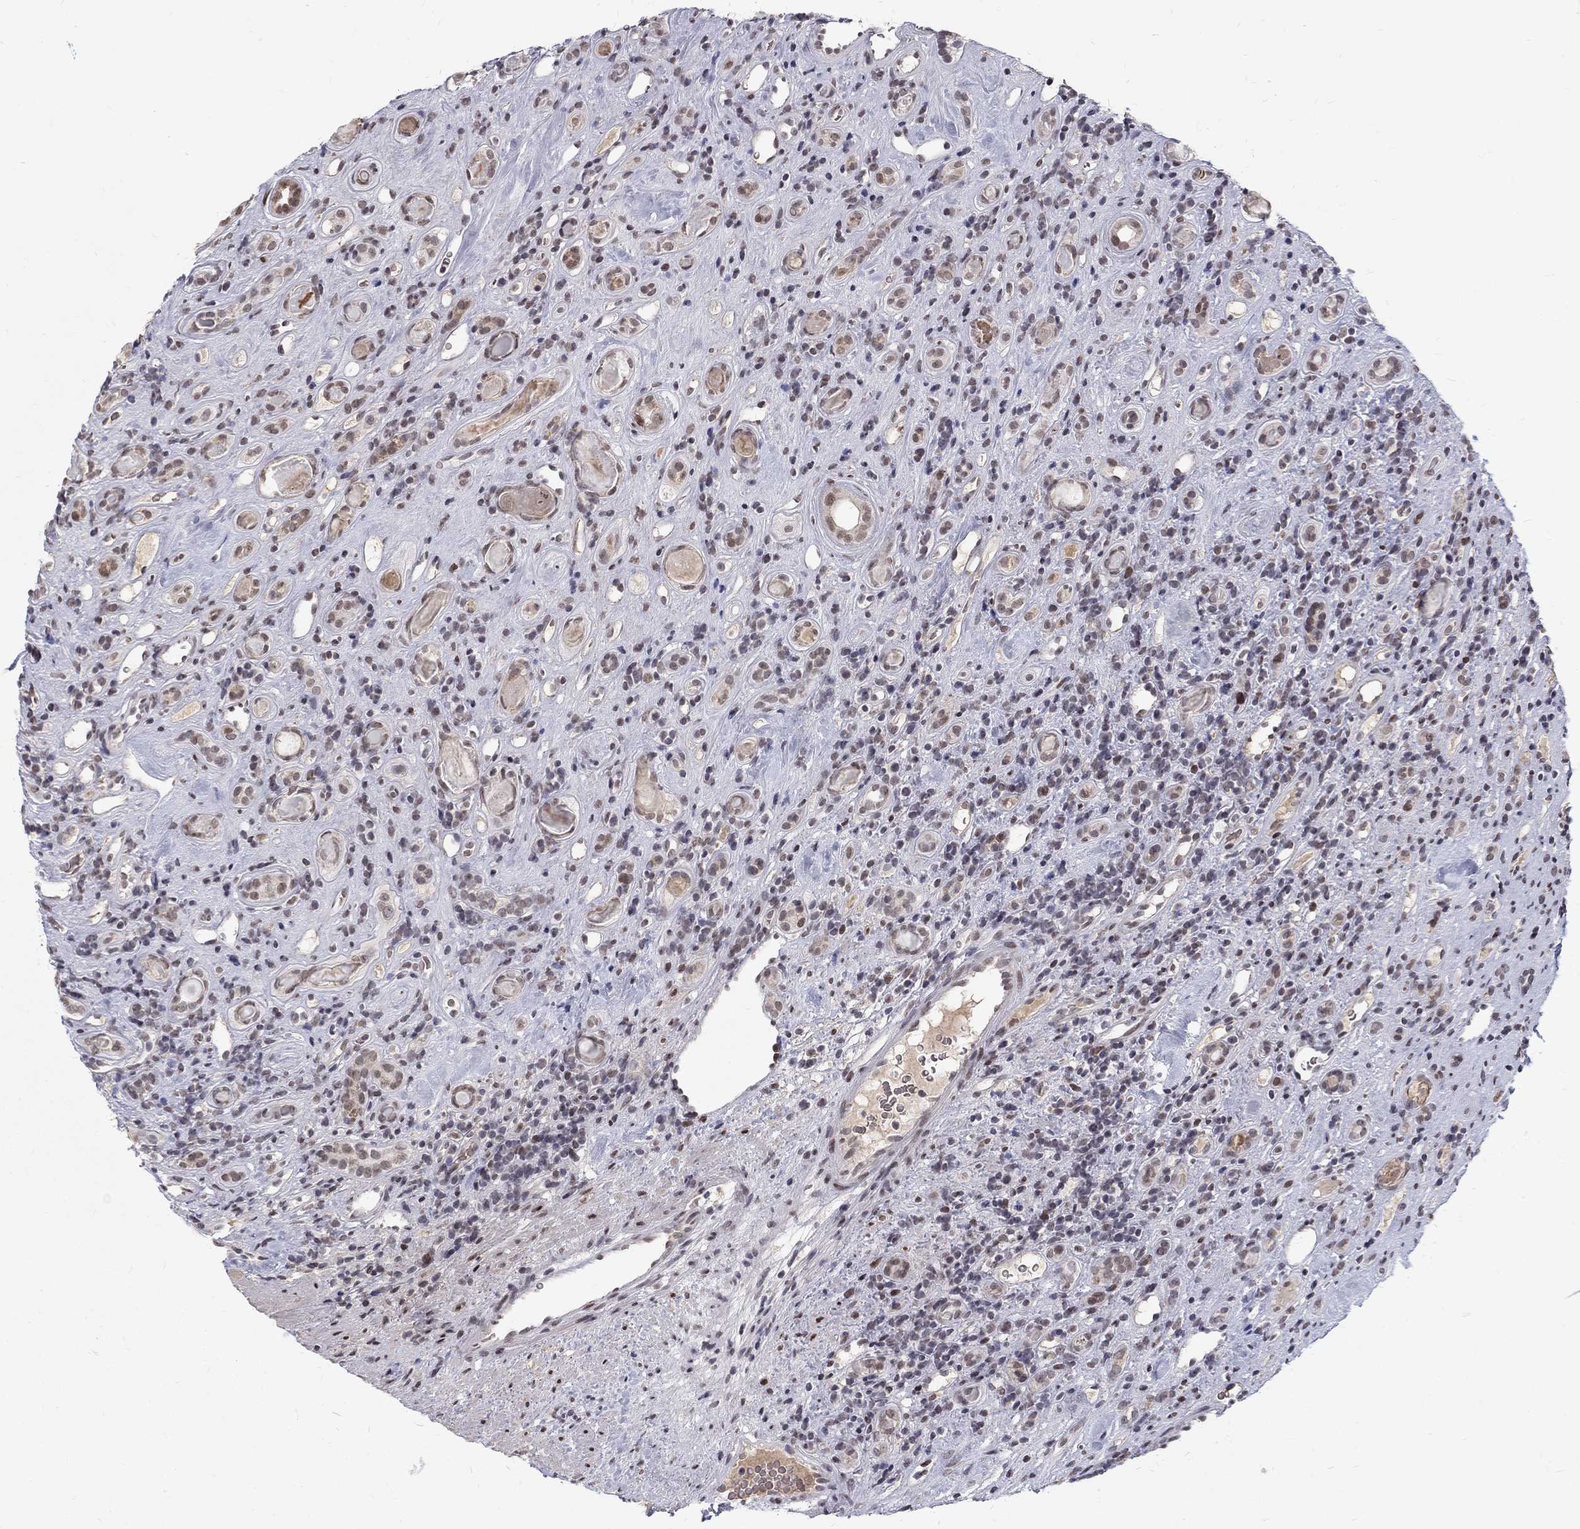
{"staining": {"intensity": "negative", "quantity": "none", "location": "none"}, "tissue": "renal cancer", "cell_type": "Tumor cells", "image_type": "cancer", "snomed": [{"axis": "morphology", "description": "Adenocarcinoma, NOS"}, {"axis": "topography", "description": "Kidney"}], "caption": "A high-resolution photomicrograph shows immunohistochemistry (IHC) staining of renal cancer (adenocarcinoma), which displays no significant positivity in tumor cells.", "gene": "TCEAL1", "patient": {"sex": "female", "age": 89}}